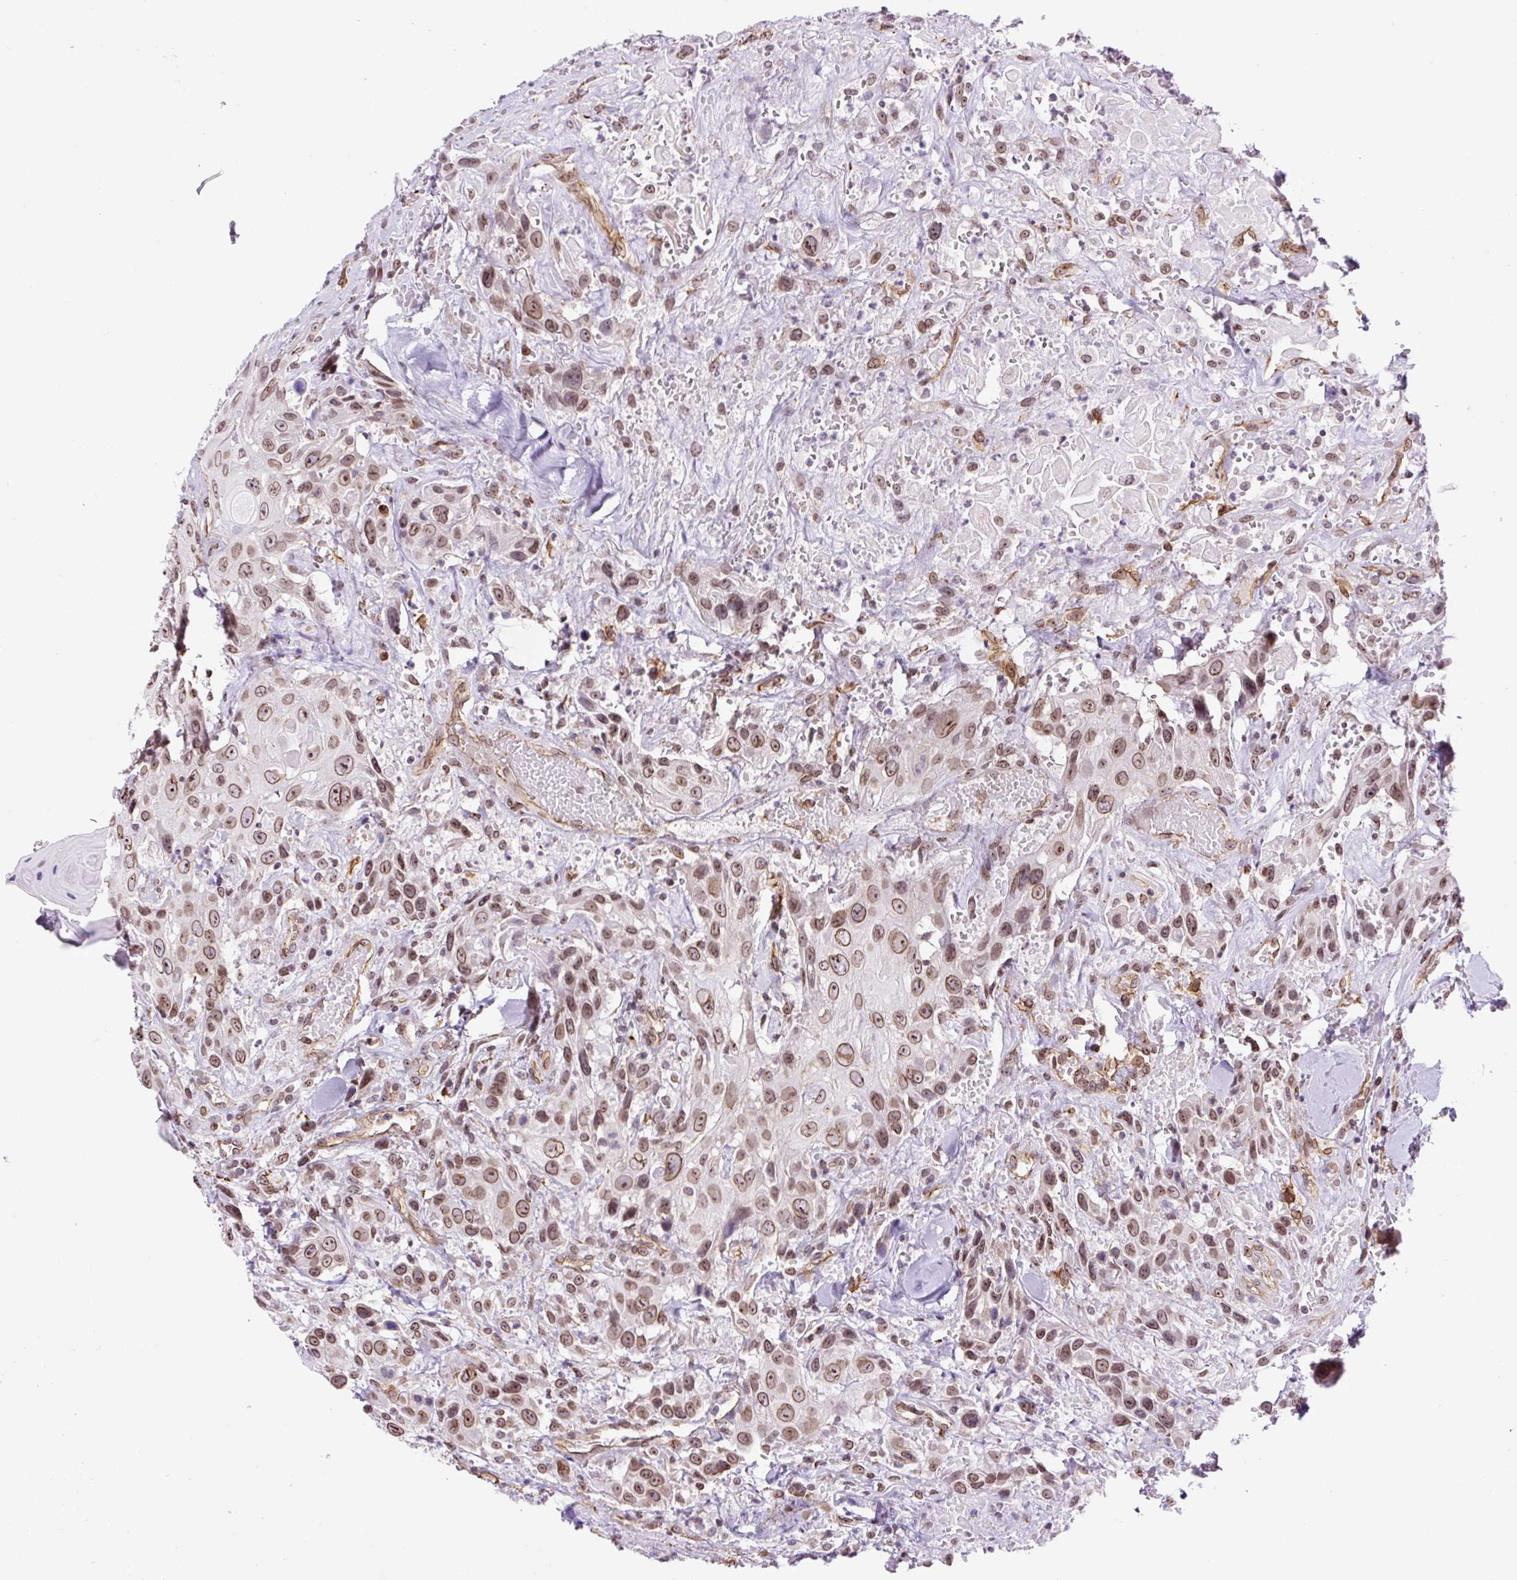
{"staining": {"intensity": "moderate", "quantity": ">75%", "location": "cytoplasmic/membranous,nuclear"}, "tissue": "head and neck cancer", "cell_type": "Tumor cells", "image_type": "cancer", "snomed": [{"axis": "morphology", "description": "Squamous cell carcinoma, NOS"}, {"axis": "topography", "description": "Head-Neck"}], "caption": "Moderate cytoplasmic/membranous and nuclear staining is identified in approximately >75% of tumor cells in head and neck squamous cell carcinoma. The staining is performed using DAB (3,3'-diaminobenzidine) brown chromogen to label protein expression. The nuclei are counter-stained blue using hematoxylin.", "gene": "MYO5C", "patient": {"sex": "male", "age": 81}}